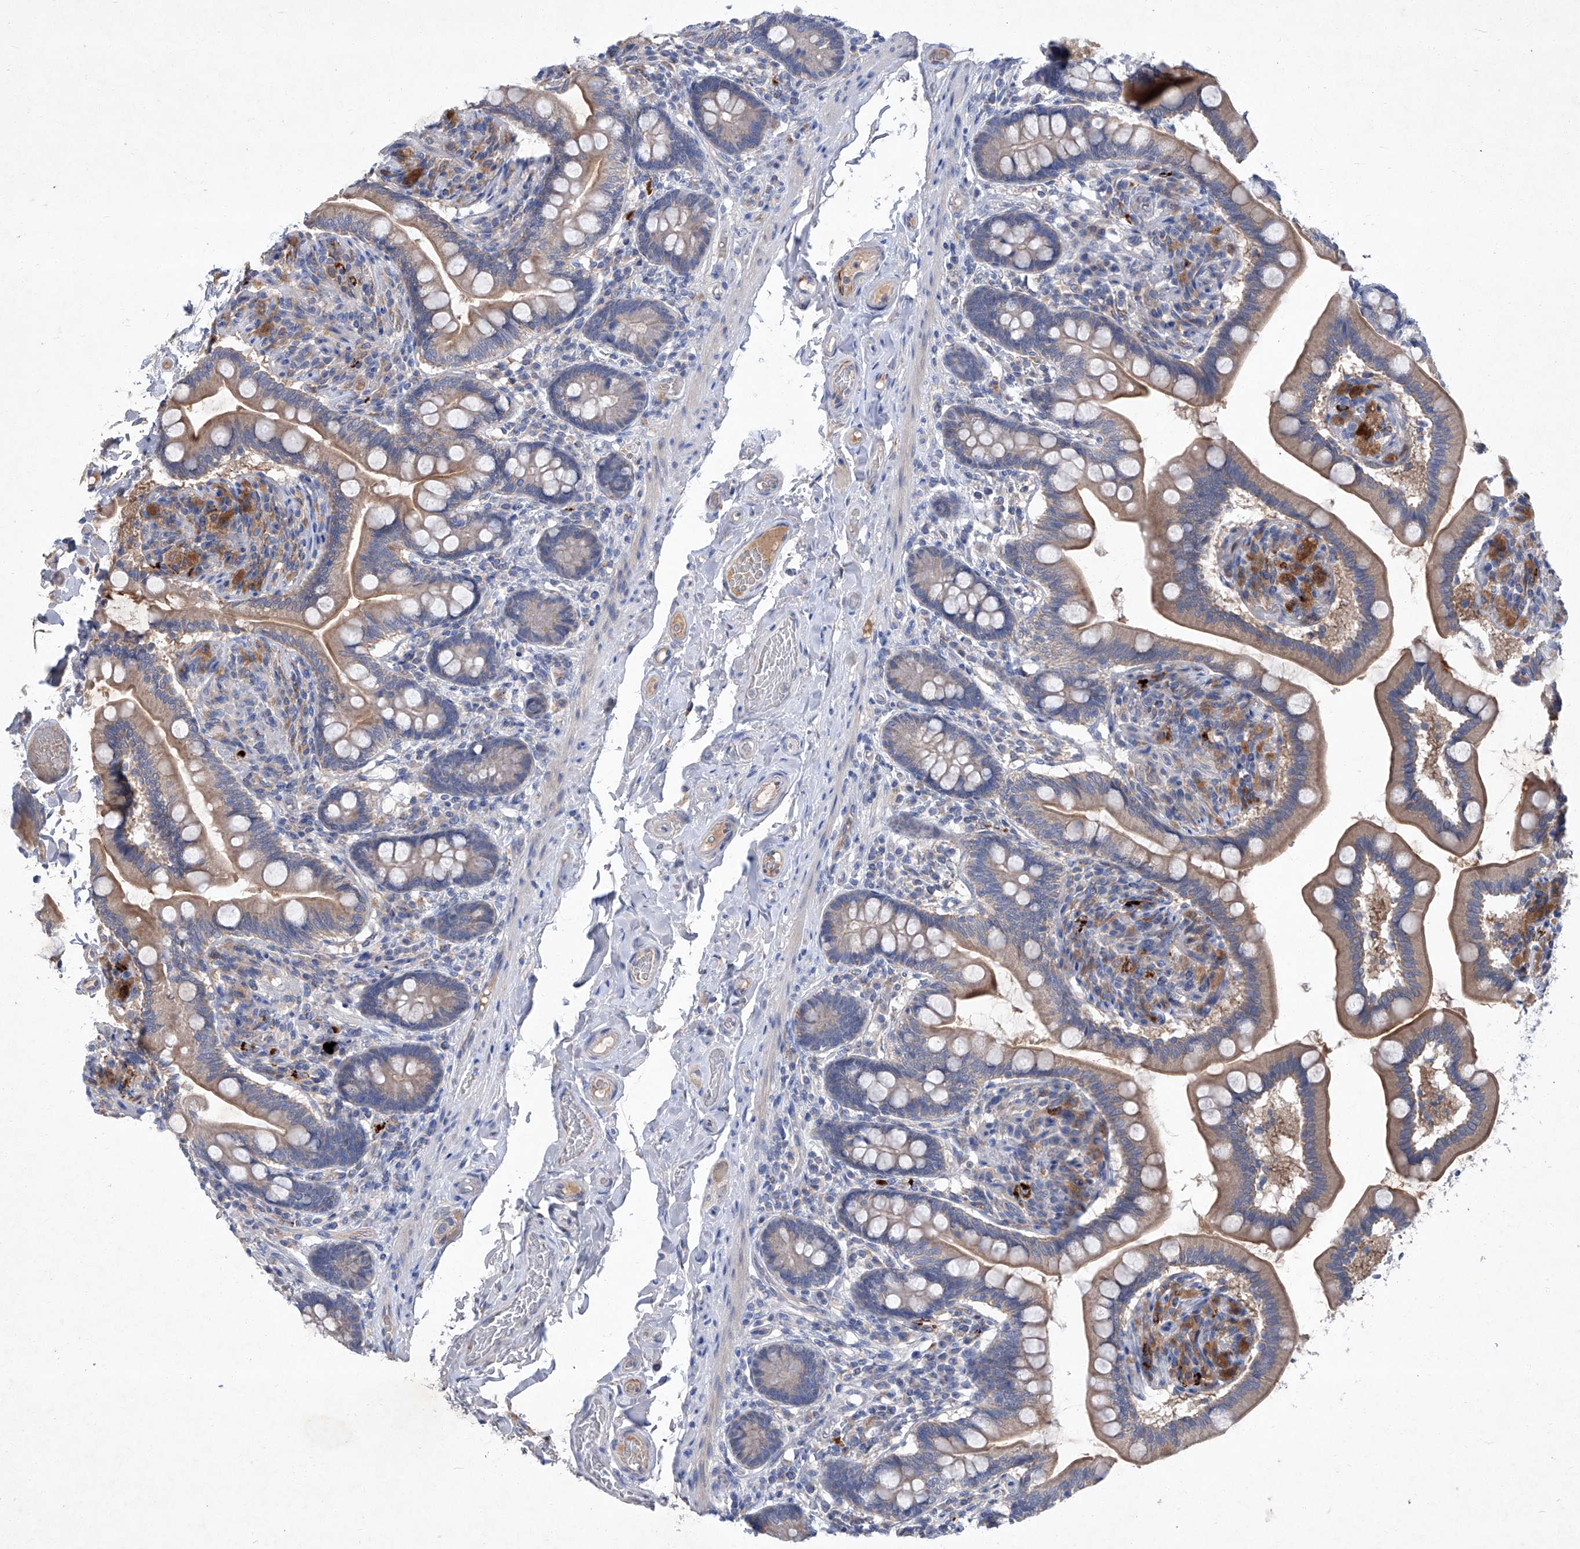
{"staining": {"intensity": "moderate", "quantity": "<25%", "location": "cytoplasmic/membranous"}, "tissue": "small intestine", "cell_type": "Glandular cells", "image_type": "normal", "snomed": [{"axis": "morphology", "description": "Normal tissue, NOS"}, {"axis": "topography", "description": "Small intestine"}], "caption": "DAB (3,3'-diaminobenzidine) immunohistochemical staining of normal human small intestine exhibits moderate cytoplasmic/membranous protein staining in approximately <25% of glandular cells.", "gene": "SBK2", "patient": {"sex": "female", "age": 64}}